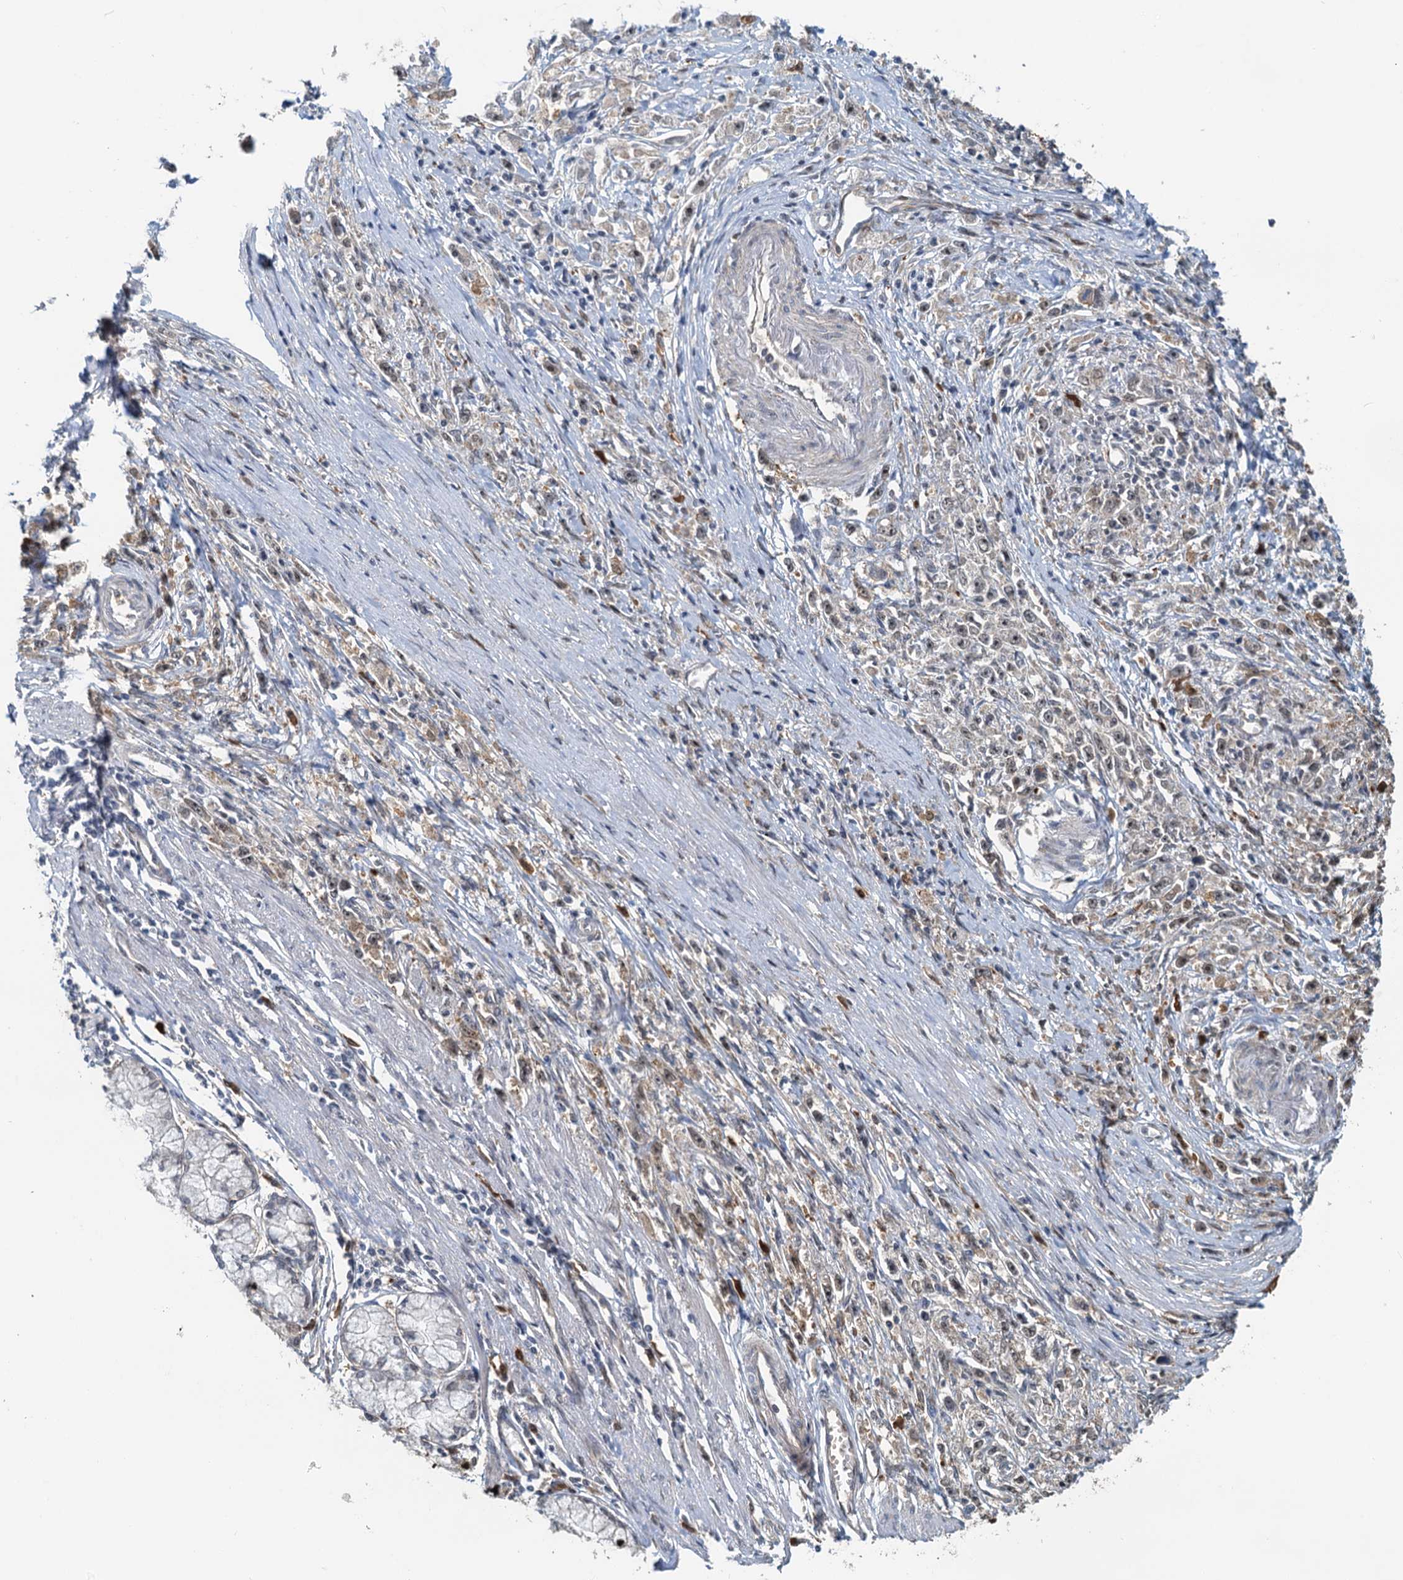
{"staining": {"intensity": "weak", "quantity": "25%-75%", "location": "cytoplasmic/membranous,nuclear"}, "tissue": "stomach cancer", "cell_type": "Tumor cells", "image_type": "cancer", "snomed": [{"axis": "morphology", "description": "Adenocarcinoma, NOS"}, {"axis": "topography", "description": "Stomach"}], "caption": "This micrograph reveals immunohistochemistry (IHC) staining of human stomach adenocarcinoma, with low weak cytoplasmic/membranous and nuclear expression in approximately 25%-75% of tumor cells.", "gene": "SPINDOC", "patient": {"sex": "female", "age": 59}}